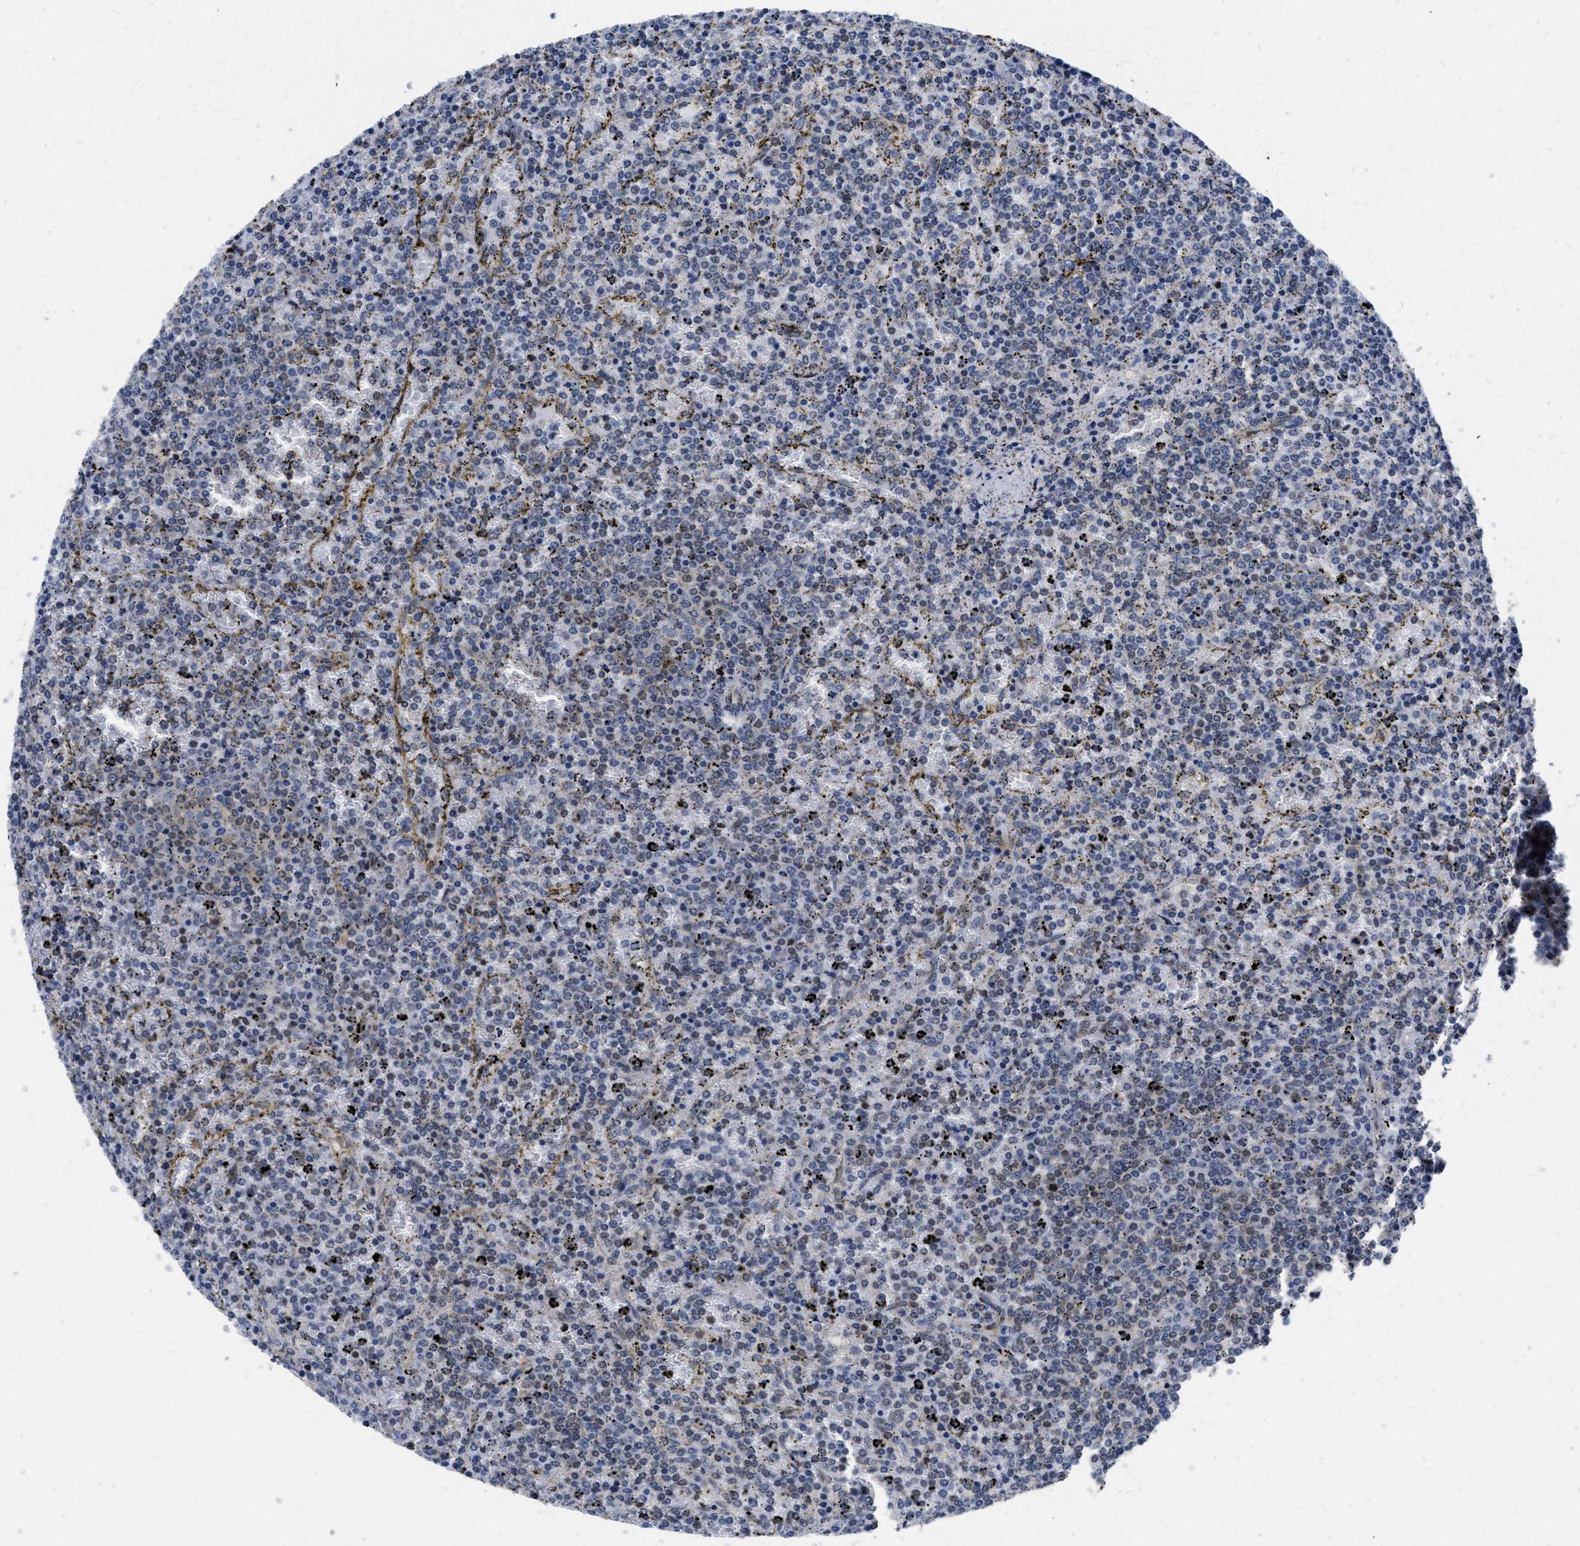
{"staining": {"intensity": "negative", "quantity": "none", "location": "none"}, "tissue": "lymphoma", "cell_type": "Tumor cells", "image_type": "cancer", "snomed": [{"axis": "morphology", "description": "Malignant lymphoma, non-Hodgkin's type, Low grade"}, {"axis": "topography", "description": "Spleen"}], "caption": "Immunohistochemical staining of human malignant lymphoma, non-Hodgkin's type (low-grade) reveals no significant expression in tumor cells.", "gene": "HIF1A", "patient": {"sex": "female", "age": 77}}